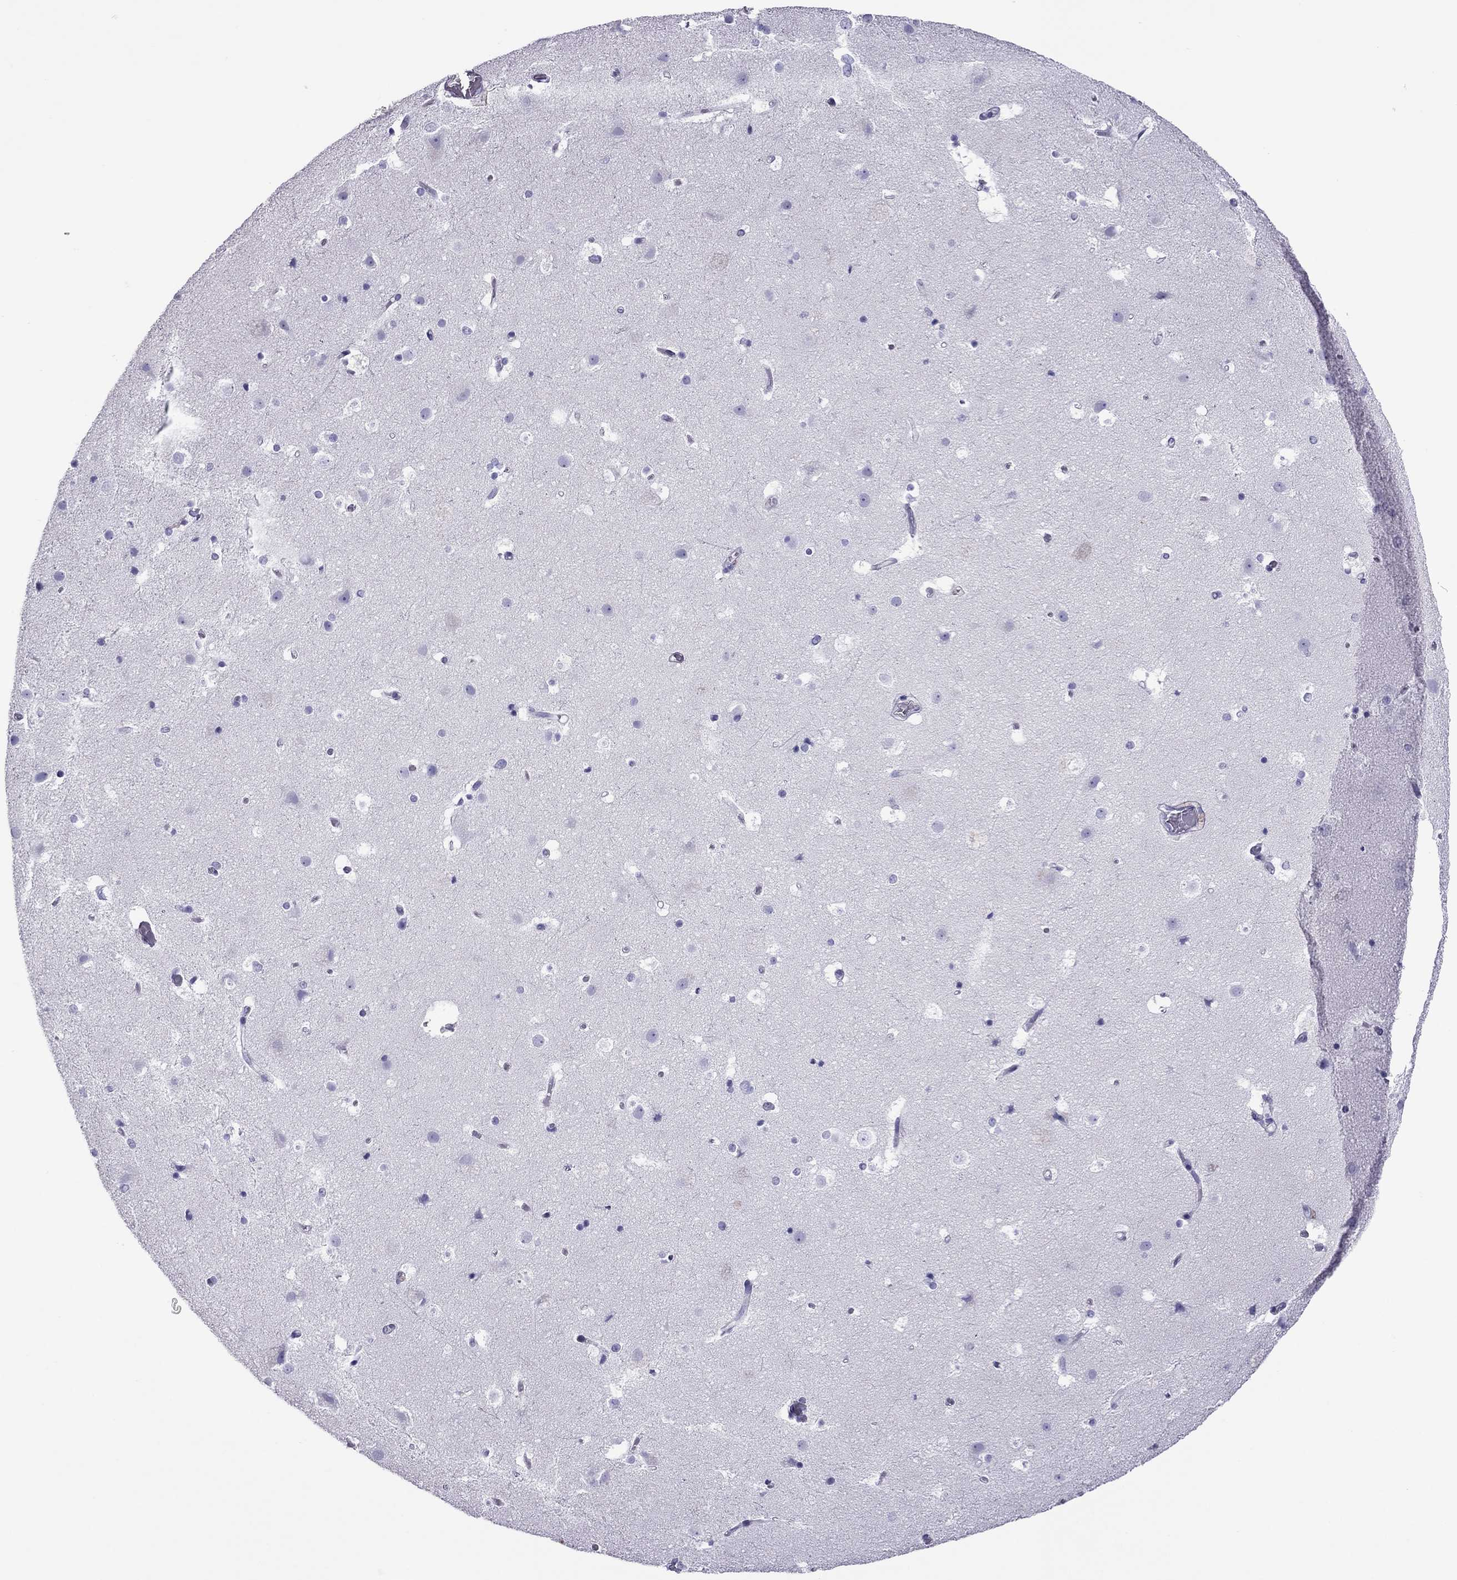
{"staining": {"intensity": "negative", "quantity": "none", "location": "none"}, "tissue": "cerebral cortex", "cell_type": "Endothelial cells", "image_type": "normal", "snomed": [{"axis": "morphology", "description": "Normal tissue, NOS"}, {"axis": "topography", "description": "Cerebral cortex"}], "caption": "Human cerebral cortex stained for a protein using immunohistochemistry (IHC) demonstrates no positivity in endothelial cells.", "gene": "MYL11", "patient": {"sex": "female", "age": 52}}